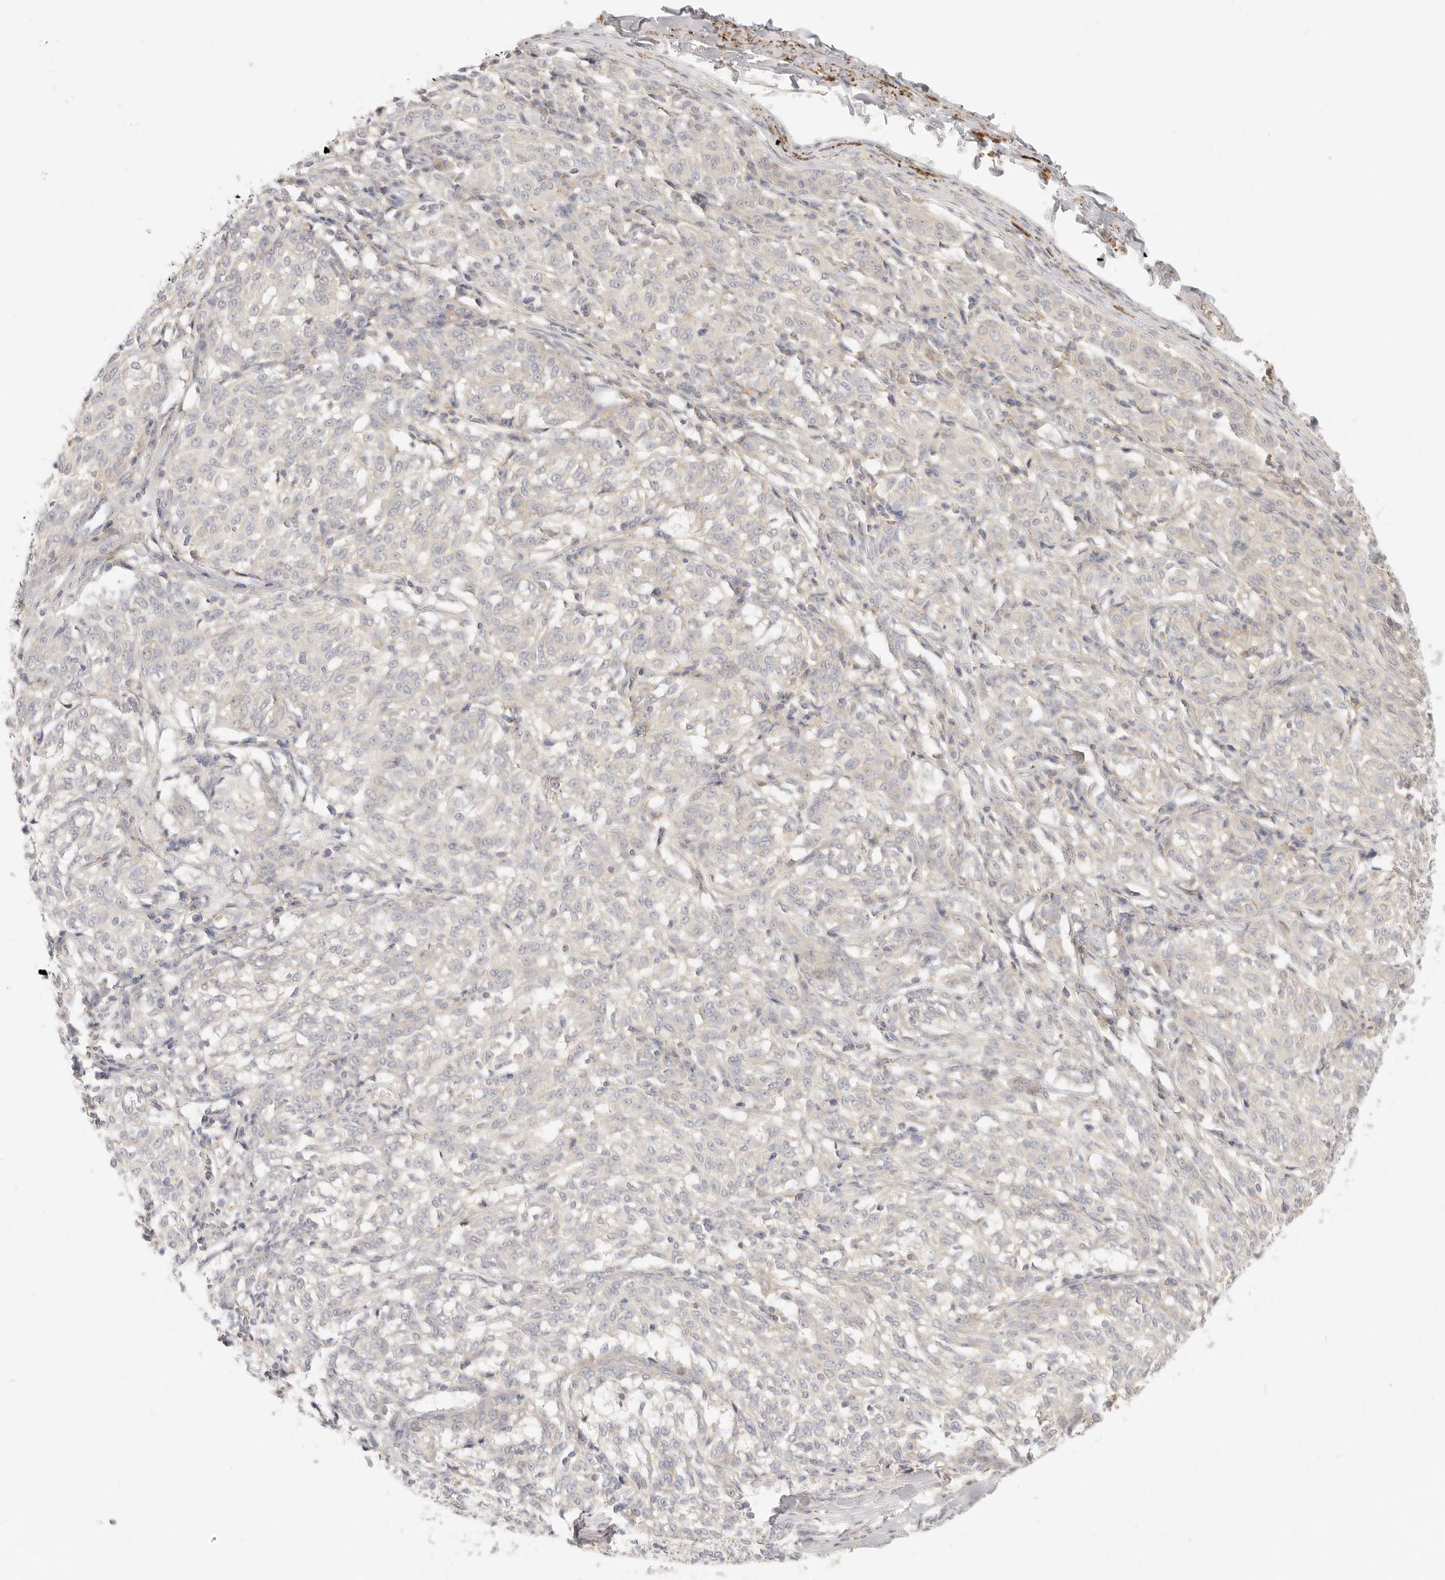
{"staining": {"intensity": "negative", "quantity": "none", "location": "none"}, "tissue": "melanoma", "cell_type": "Tumor cells", "image_type": "cancer", "snomed": [{"axis": "morphology", "description": "Malignant melanoma, NOS"}, {"axis": "topography", "description": "Skin"}], "caption": "There is no significant staining in tumor cells of melanoma.", "gene": "LTB4R2", "patient": {"sex": "female", "age": 72}}